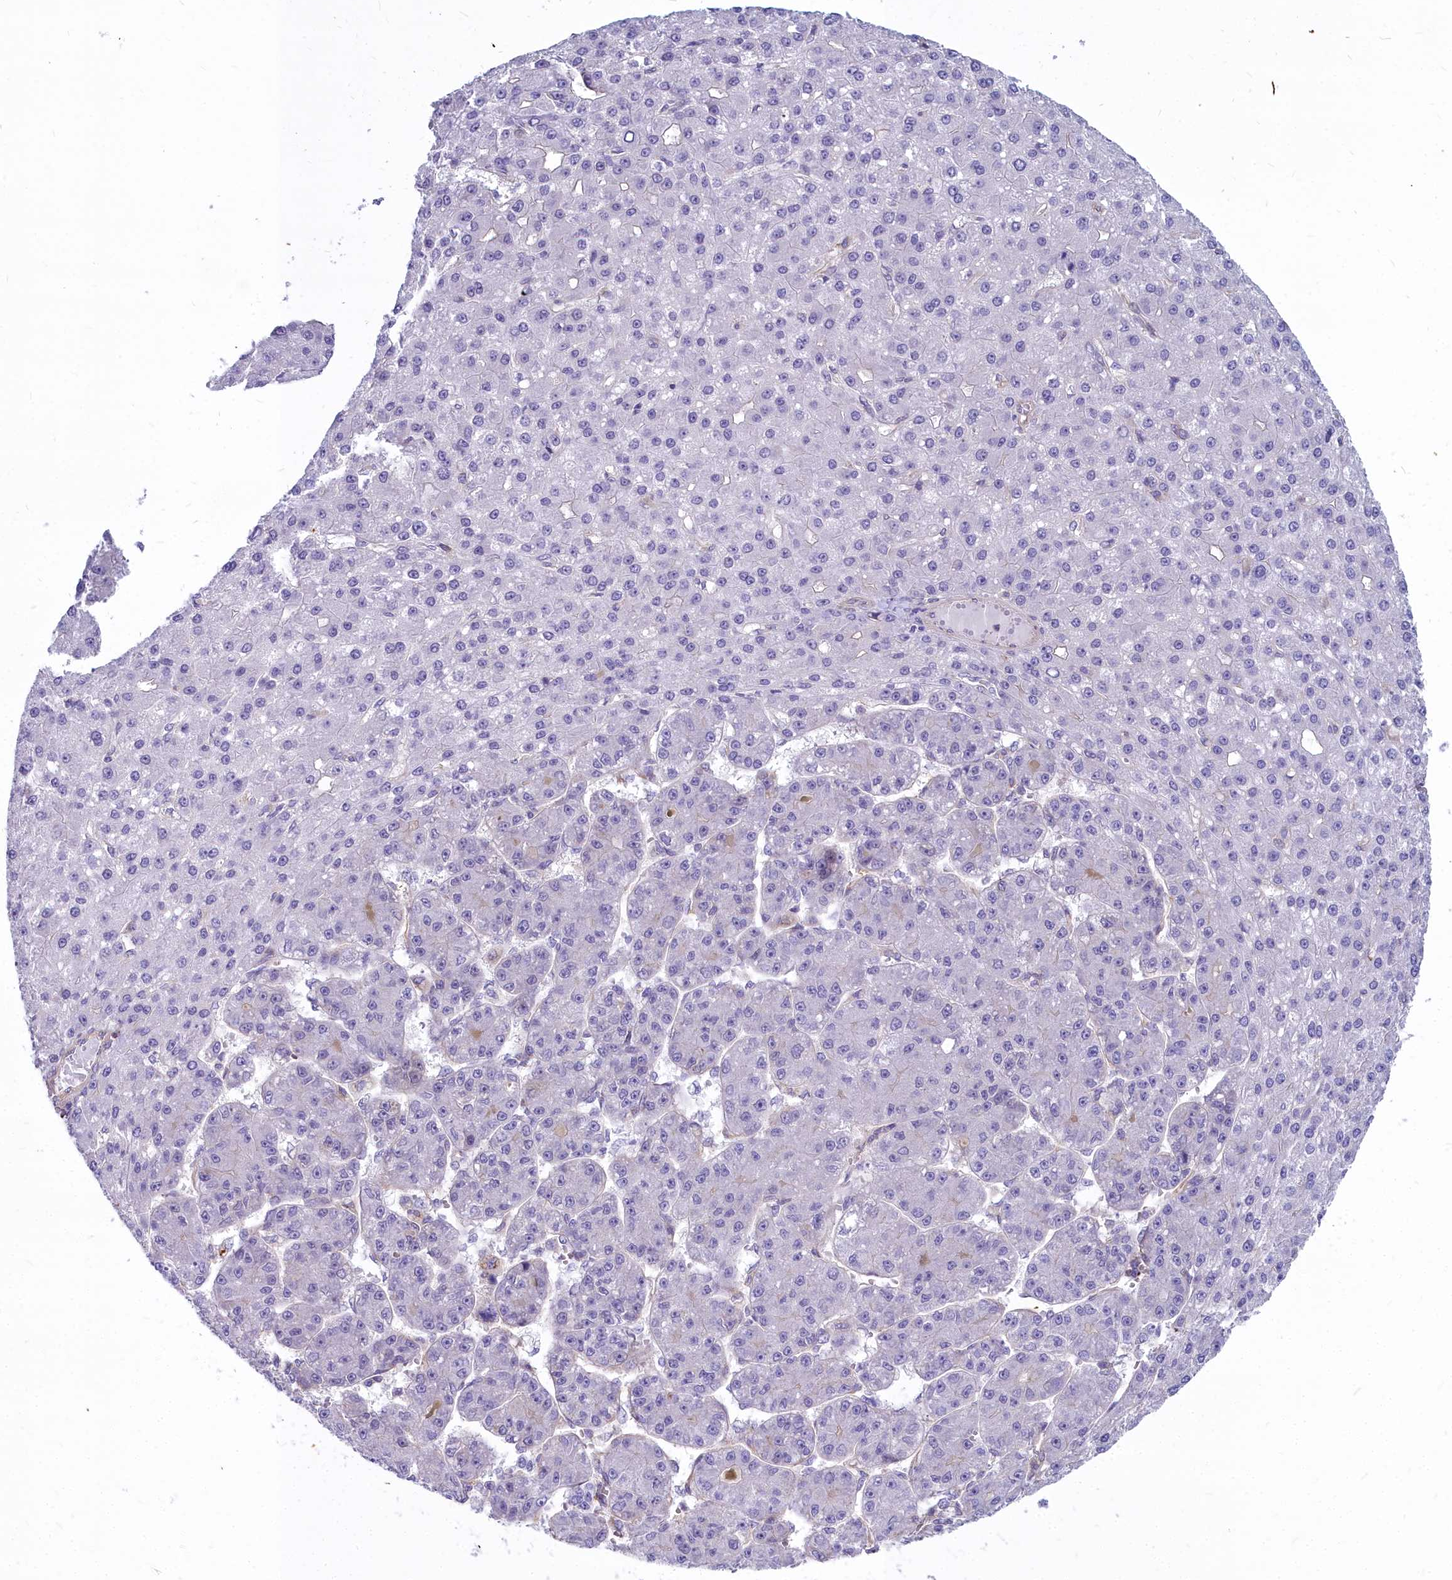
{"staining": {"intensity": "negative", "quantity": "none", "location": "none"}, "tissue": "liver cancer", "cell_type": "Tumor cells", "image_type": "cancer", "snomed": [{"axis": "morphology", "description": "Carcinoma, Hepatocellular, NOS"}, {"axis": "topography", "description": "Liver"}], "caption": "This is a histopathology image of immunohistochemistry (IHC) staining of liver cancer, which shows no staining in tumor cells.", "gene": "HLA-DOA", "patient": {"sex": "male", "age": 67}}